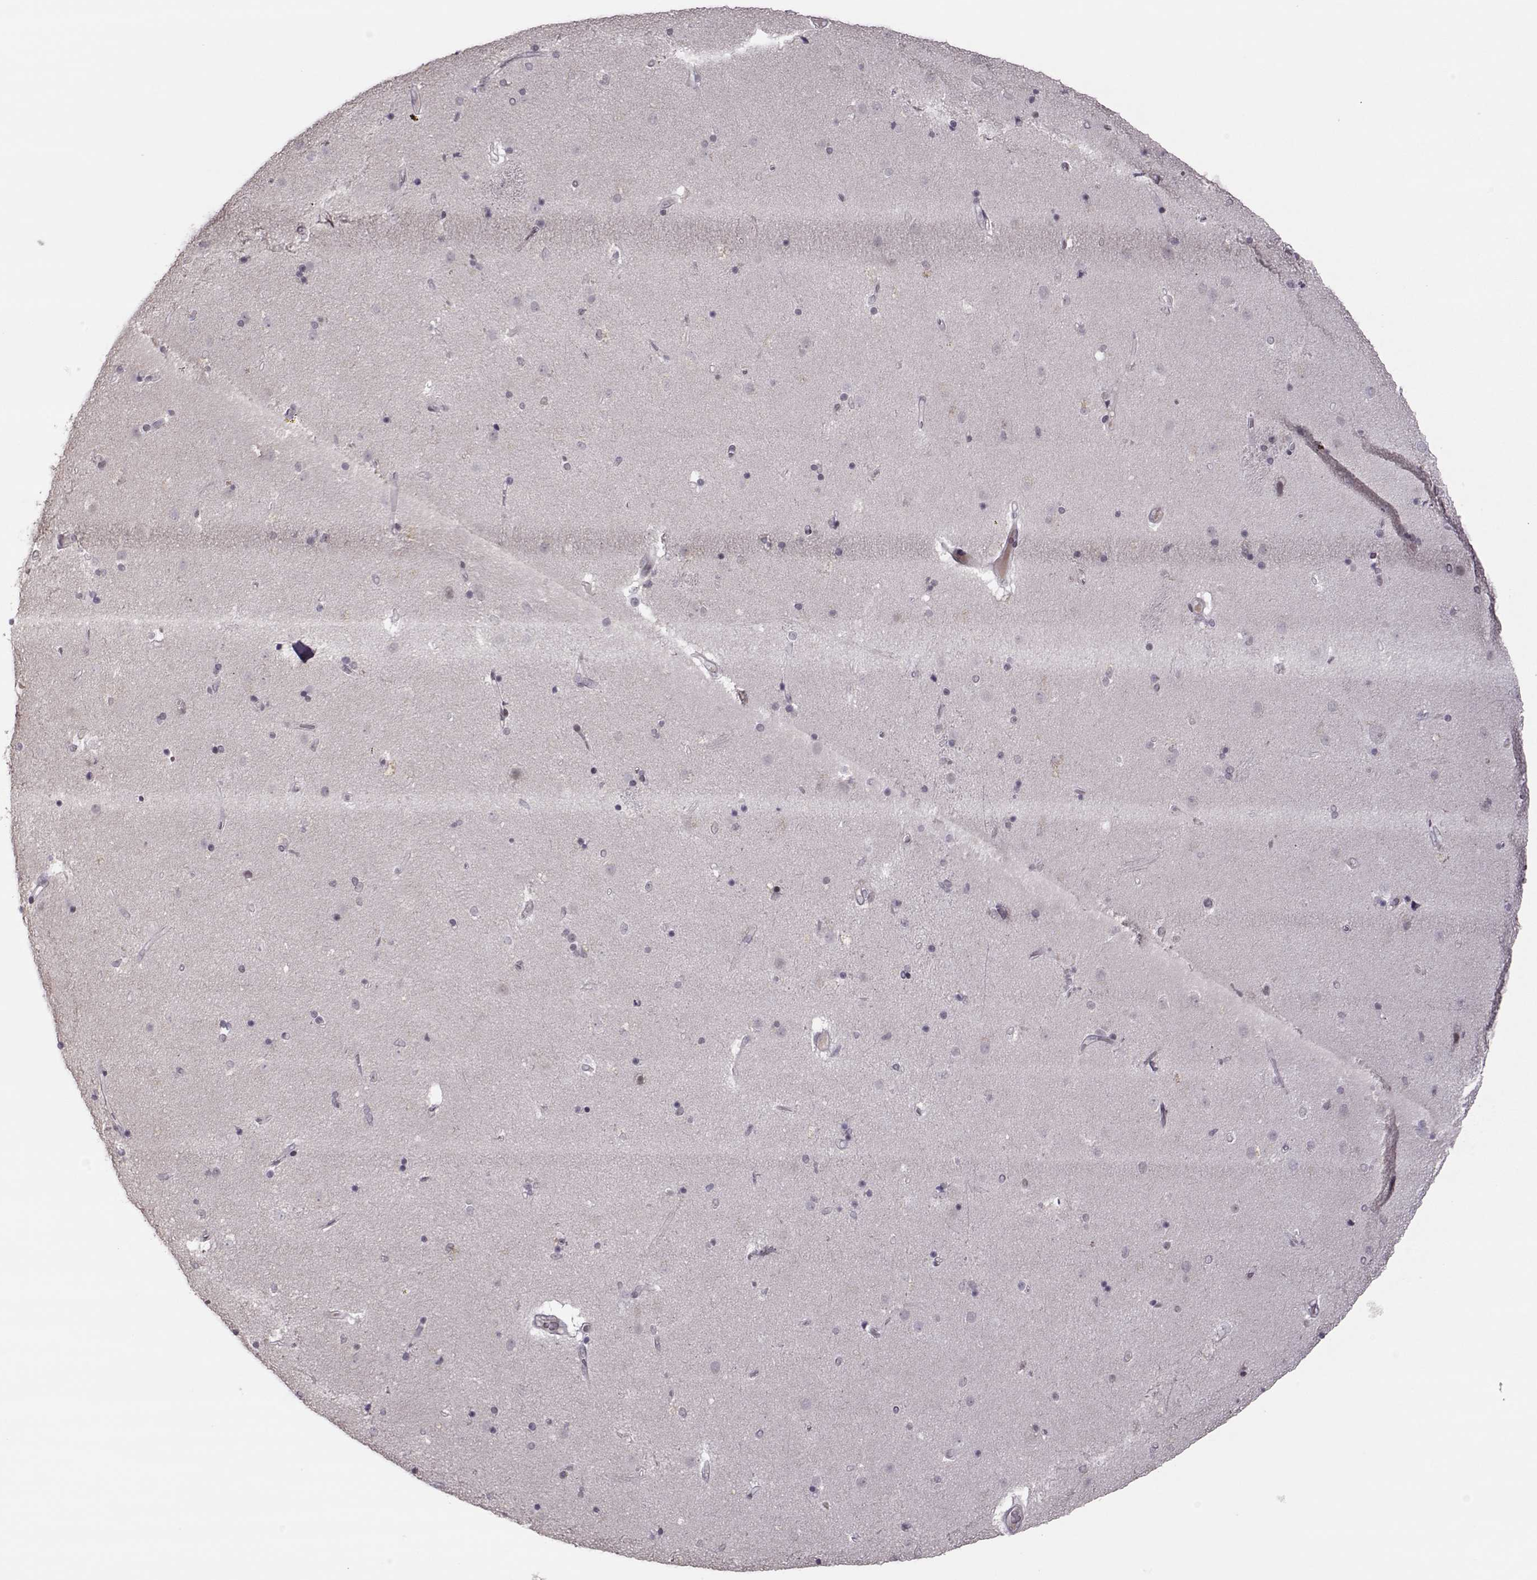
{"staining": {"intensity": "negative", "quantity": "none", "location": "none"}, "tissue": "caudate", "cell_type": "Glial cells", "image_type": "normal", "snomed": [{"axis": "morphology", "description": "Normal tissue, NOS"}, {"axis": "topography", "description": "Lateral ventricle wall"}], "caption": "Immunohistochemical staining of unremarkable caudate displays no significant staining in glial cells.", "gene": "LIN28A", "patient": {"sex": "female", "age": 71}}